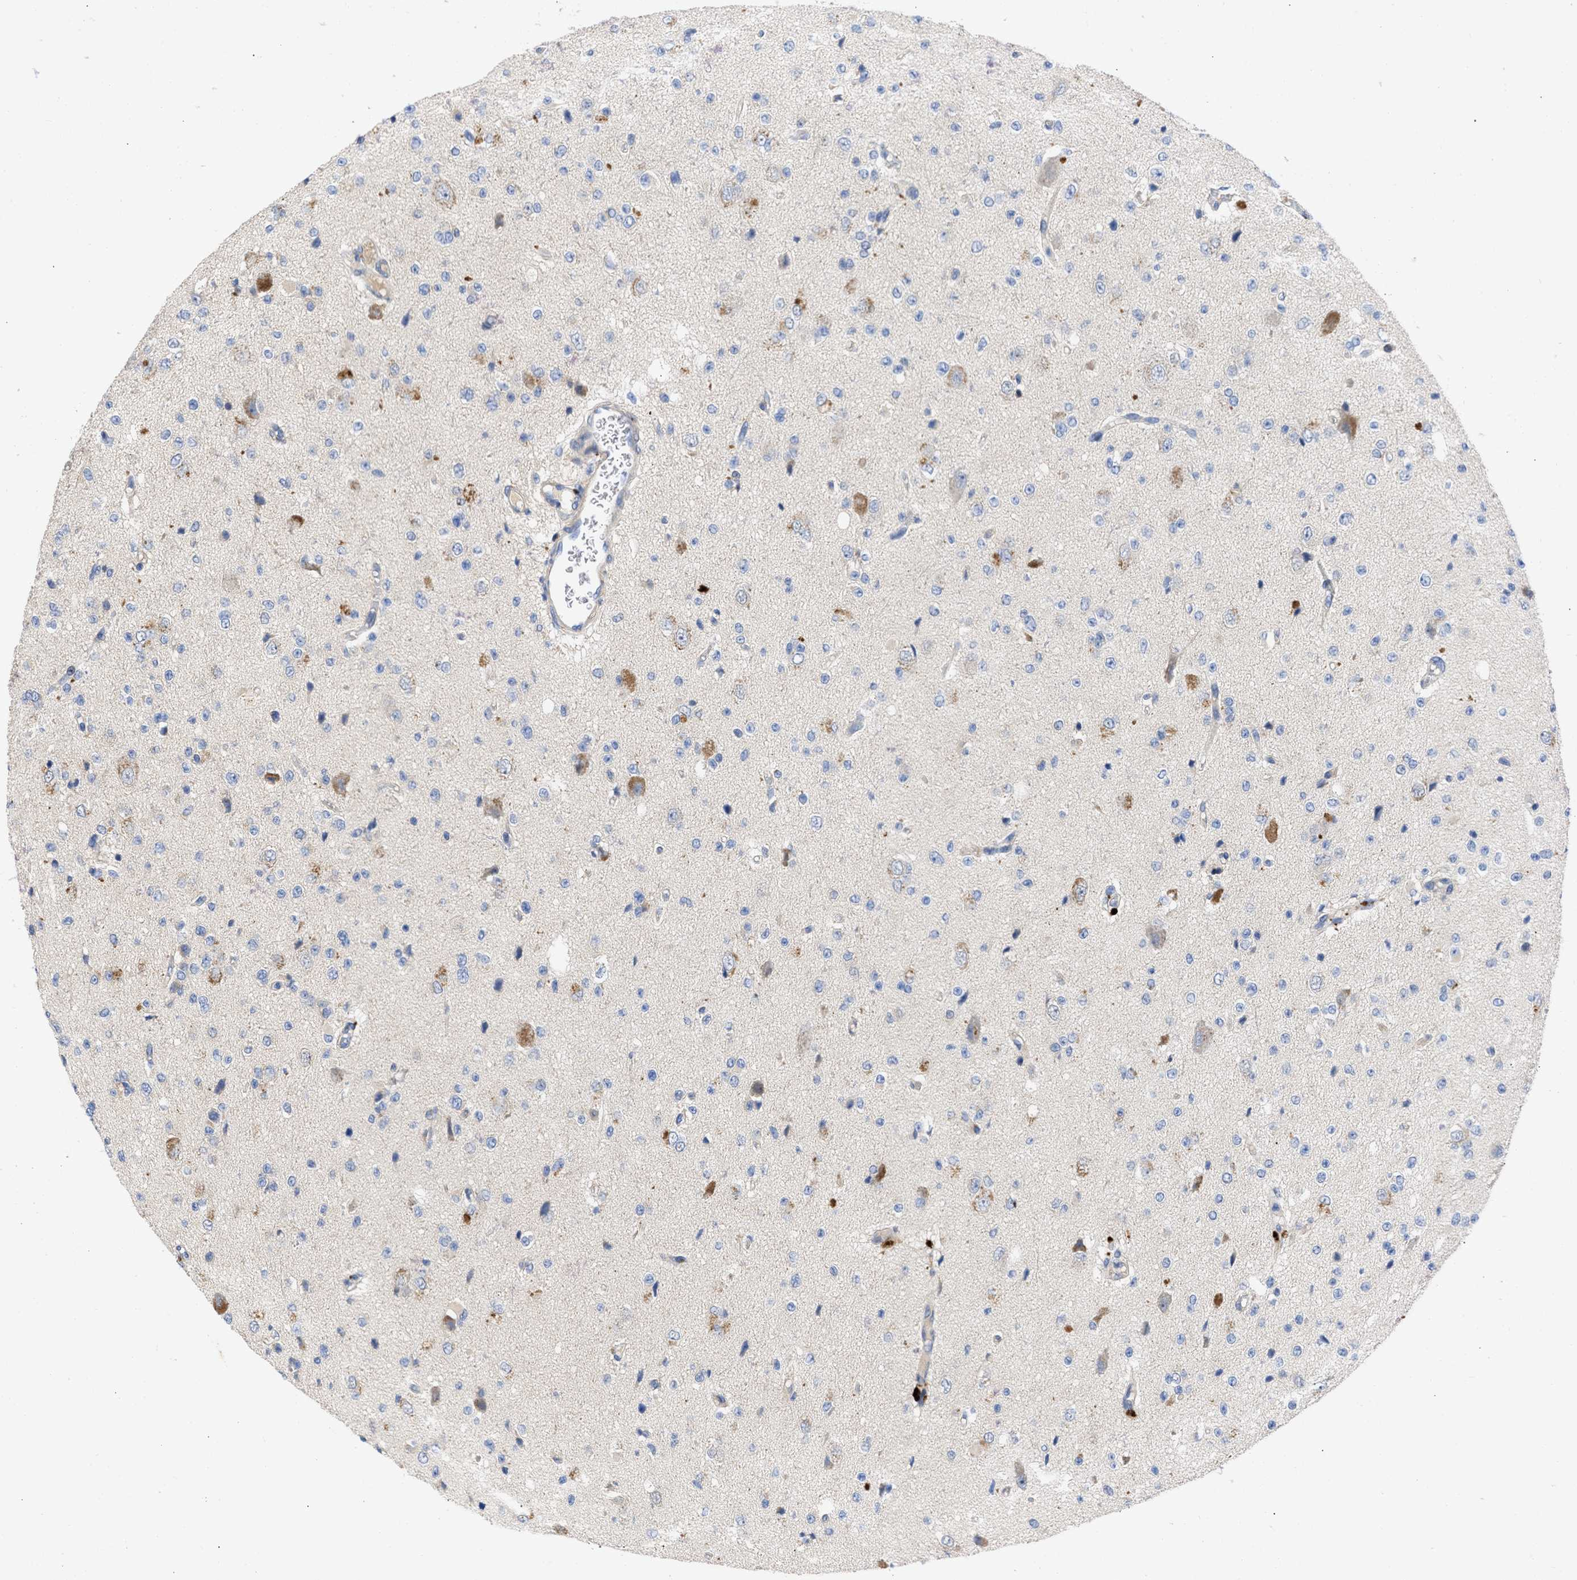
{"staining": {"intensity": "negative", "quantity": "none", "location": "none"}, "tissue": "glioma", "cell_type": "Tumor cells", "image_type": "cancer", "snomed": [{"axis": "morphology", "description": "Glioma, malignant, High grade"}, {"axis": "topography", "description": "pancreas cauda"}], "caption": "Image shows no protein expression in tumor cells of glioma tissue.", "gene": "ARHGEF4", "patient": {"sex": "male", "age": 60}}